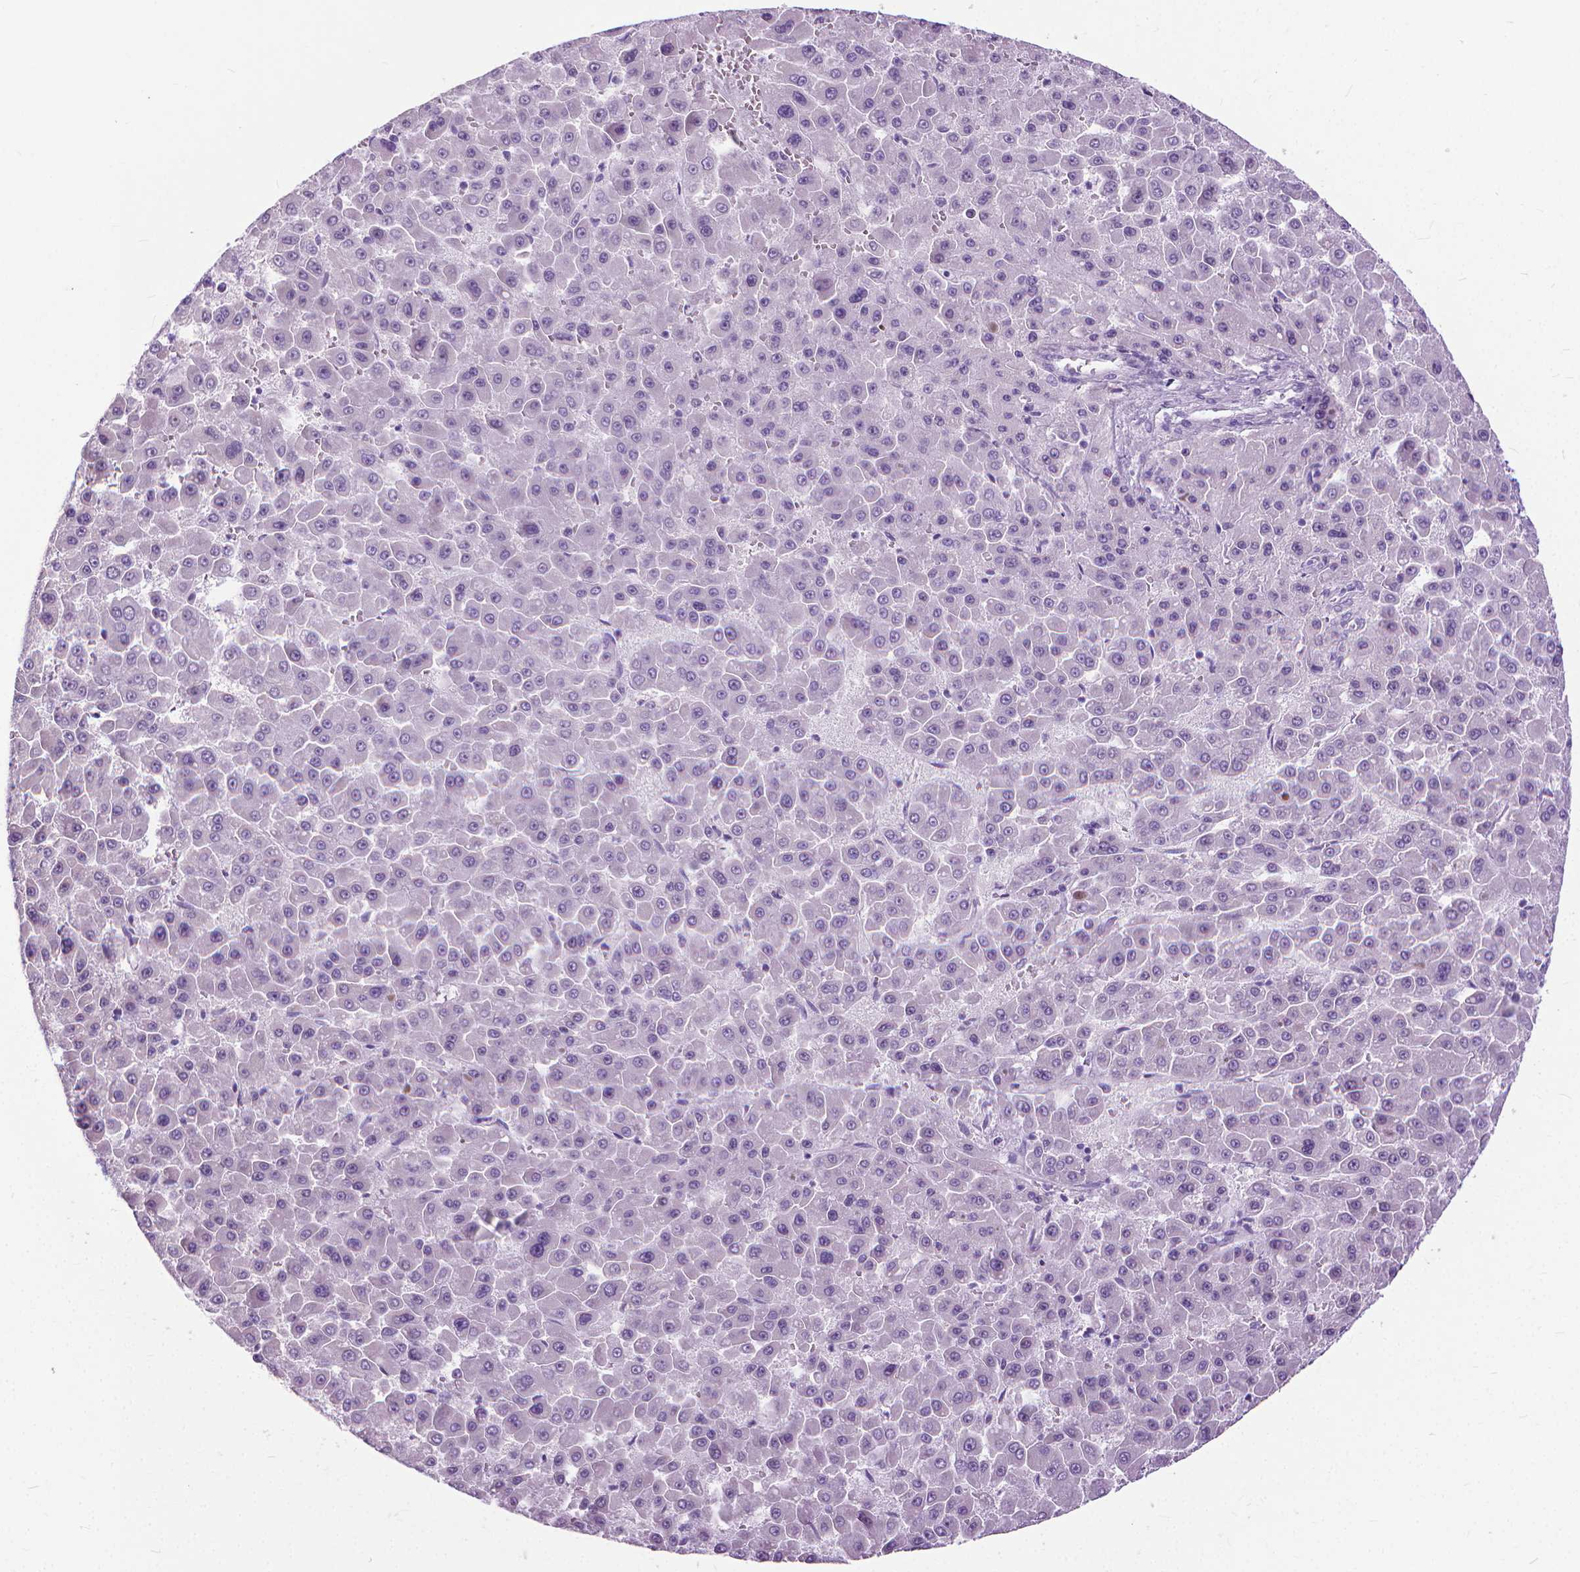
{"staining": {"intensity": "negative", "quantity": "none", "location": "none"}, "tissue": "liver cancer", "cell_type": "Tumor cells", "image_type": "cancer", "snomed": [{"axis": "morphology", "description": "Carcinoma, Hepatocellular, NOS"}, {"axis": "topography", "description": "Liver"}], "caption": "IHC of hepatocellular carcinoma (liver) reveals no positivity in tumor cells.", "gene": "HTR2B", "patient": {"sex": "male", "age": 78}}